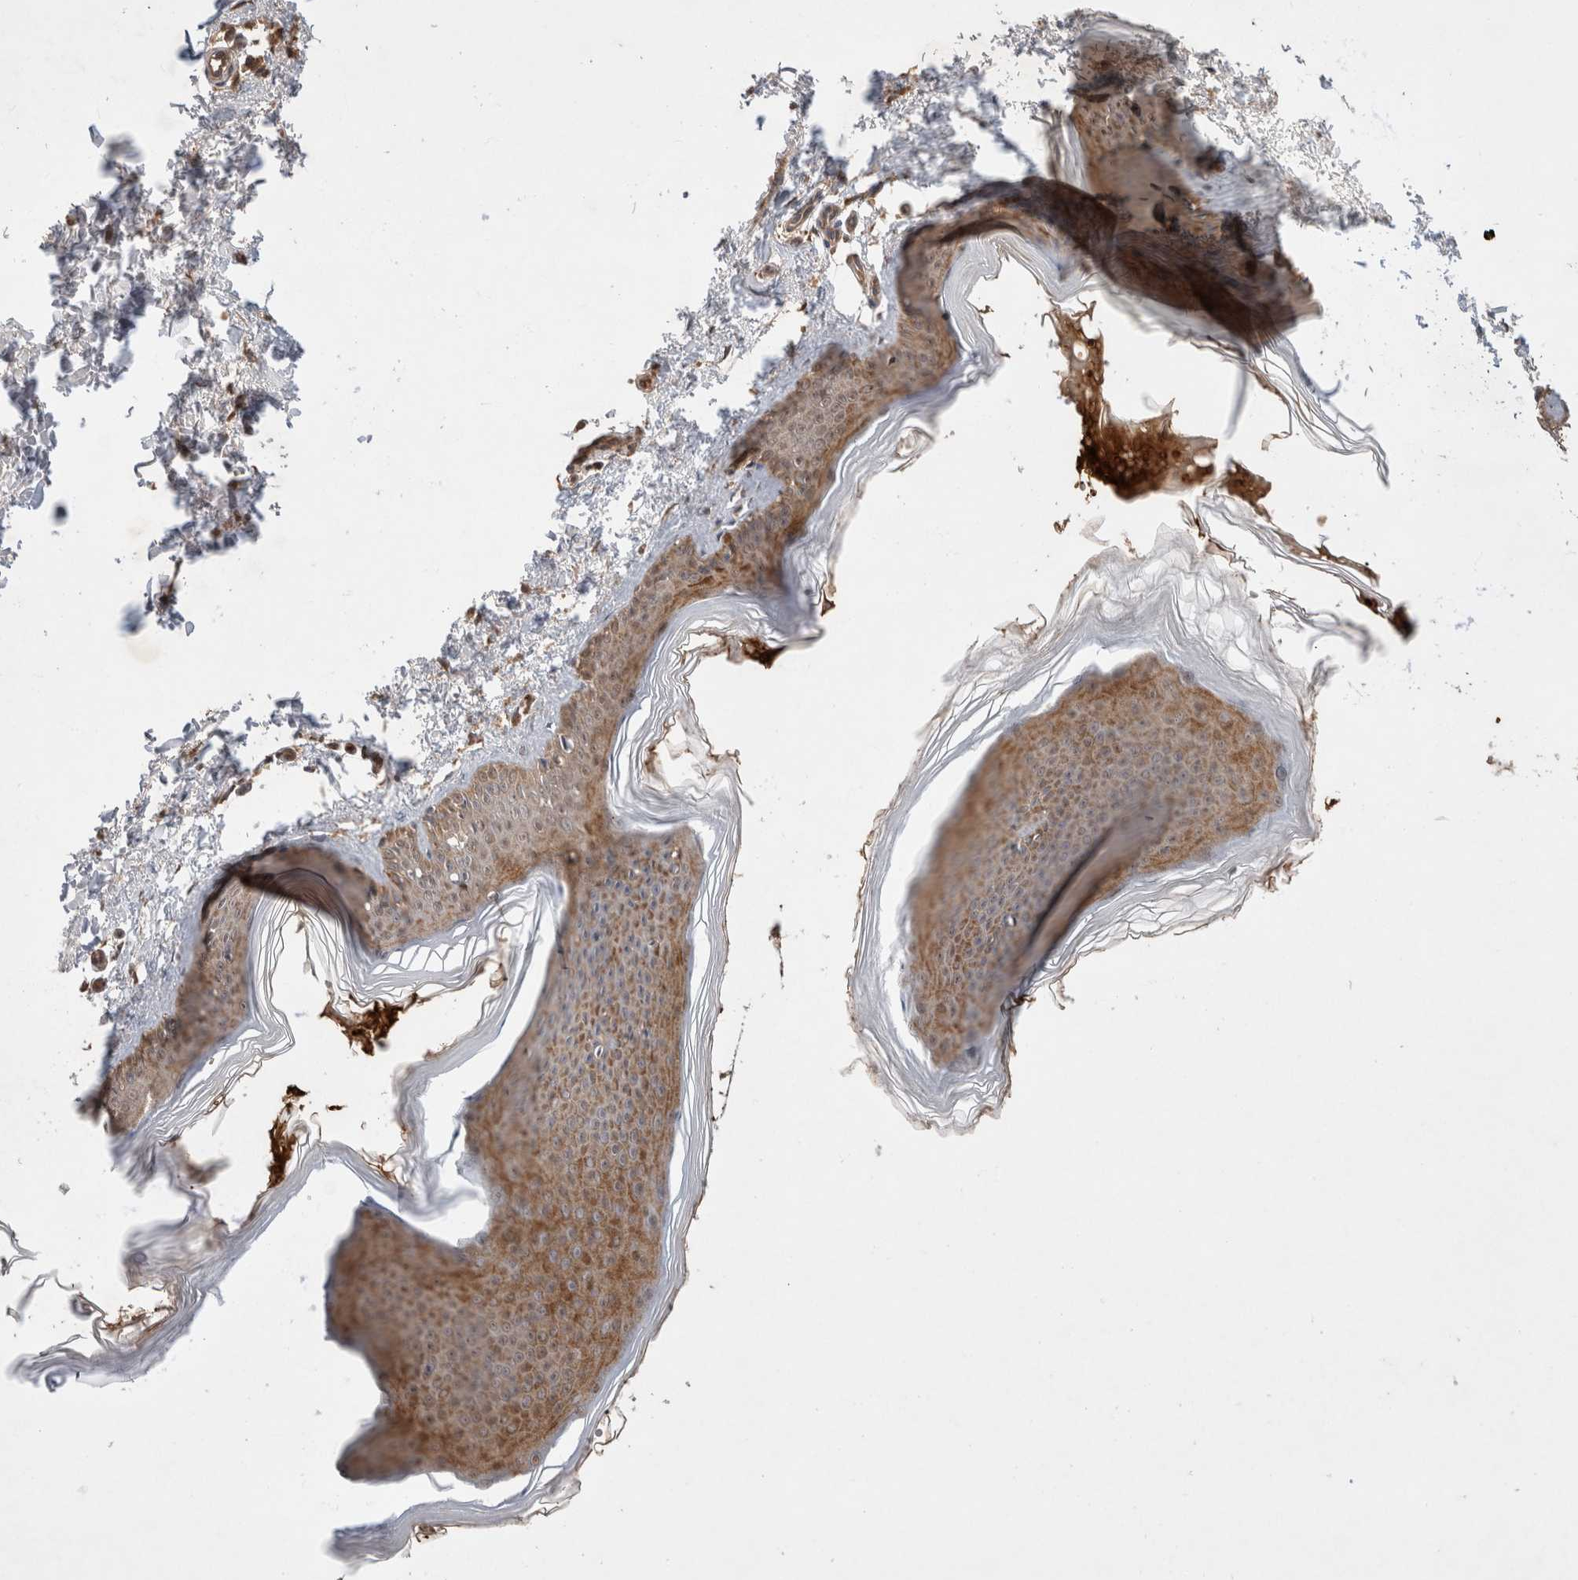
{"staining": {"intensity": "moderate", "quantity": ">75%", "location": "cytoplasmic/membranous"}, "tissue": "skin", "cell_type": "Fibroblasts", "image_type": "normal", "snomed": [{"axis": "morphology", "description": "Normal tissue, NOS"}, {"axis": "topography", "description": "Skin"}], "caption": "Human skin stained with a brown dye demonstrates moderate cytoplasmic/membranous positive expression in about >75% of fibroblasts.", "gene": "FAM221A", "patient": {"sex": "female", "age": 27}}